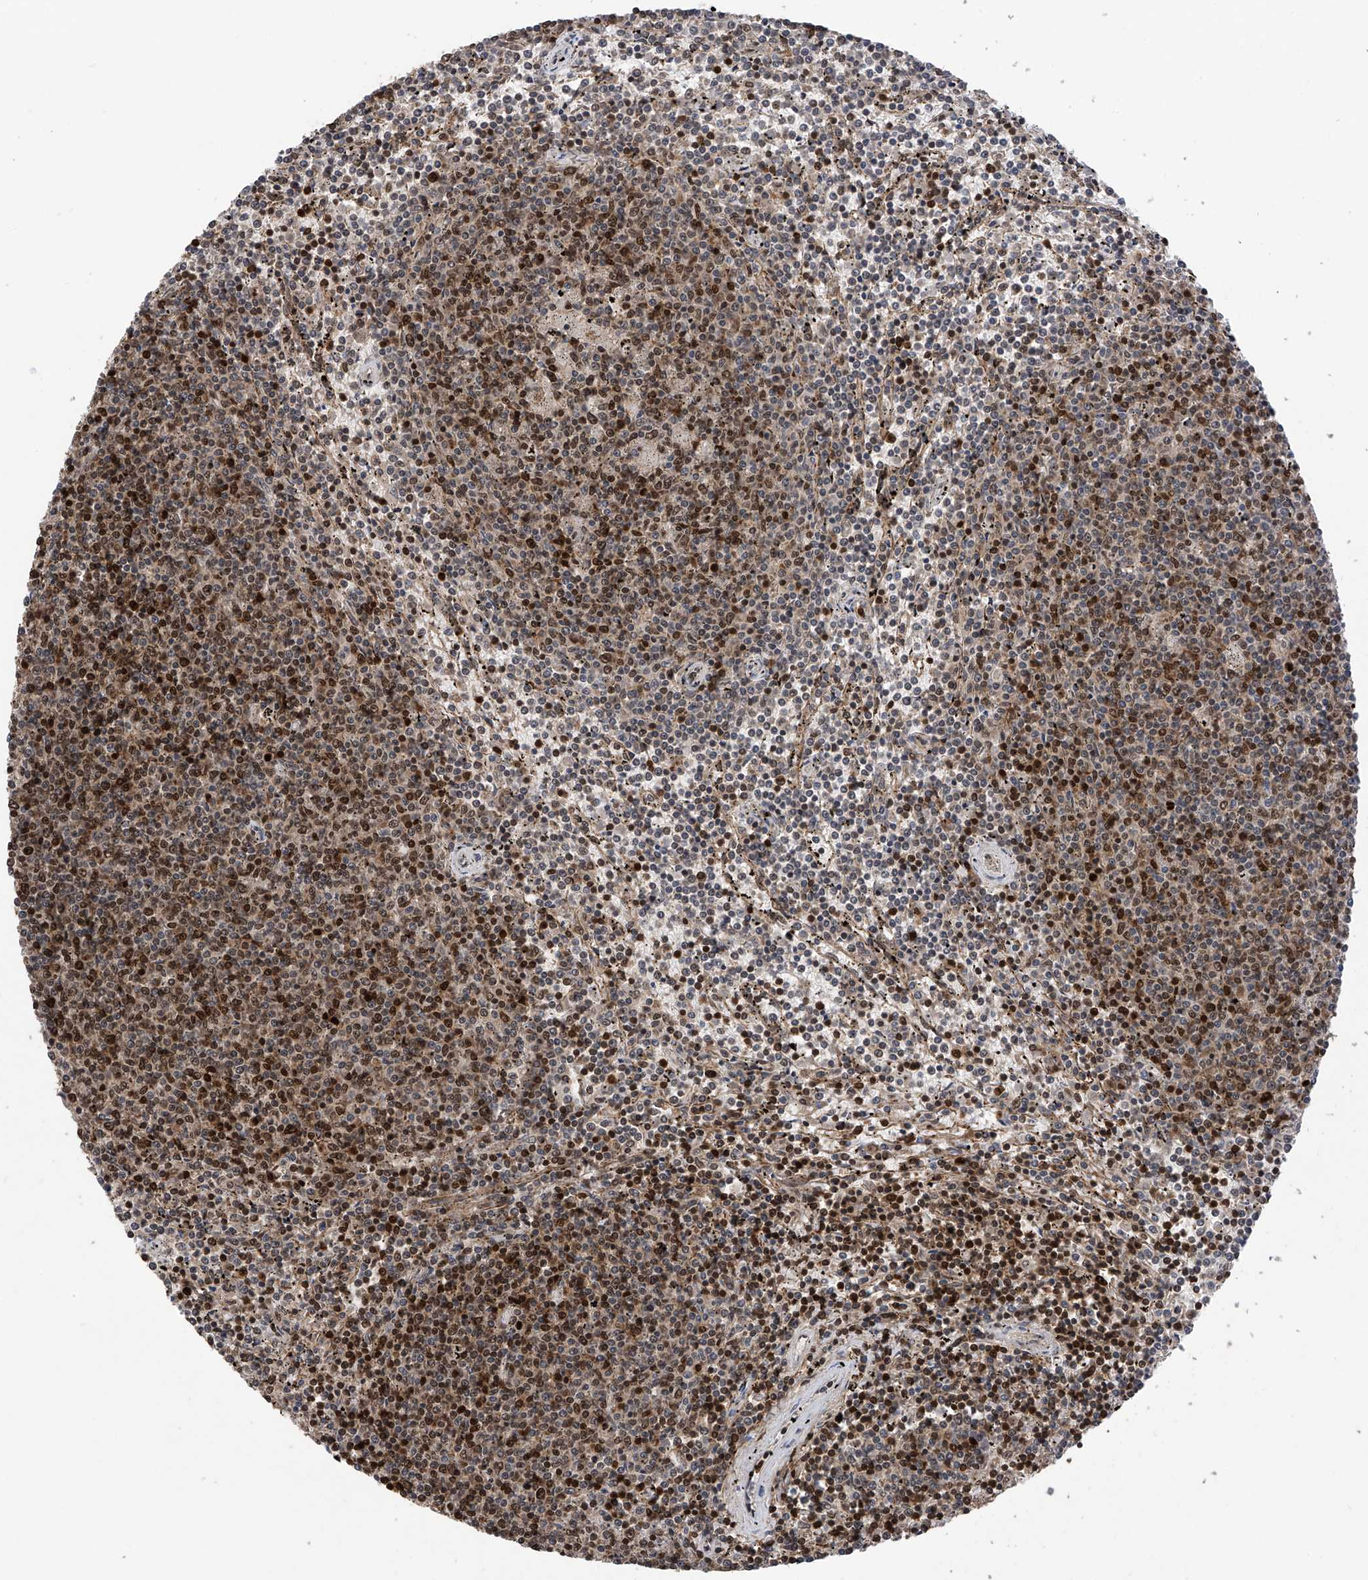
{"staining": {"intensity": "moderate", "quantity": "25%-75%", "location": "nuclear"}, "tissue": "lymphoma", "cell_type": "Tumor cells", "image_type": "cancer", "snomed": [{"axis": "morphology", "description": "Malignant lymphoma, non-Hodgkin's type, Low grade"}, {"axis": "topography", "description": "Spleen"}], "caption": "There is medium levels of moderate nuclear expression in tumor cells of lymphoma, as demonstrated by immunohistochemical staining (brown color).", "gene": "DNAJC9", "patient": {"sex": "female", "age": 50}}